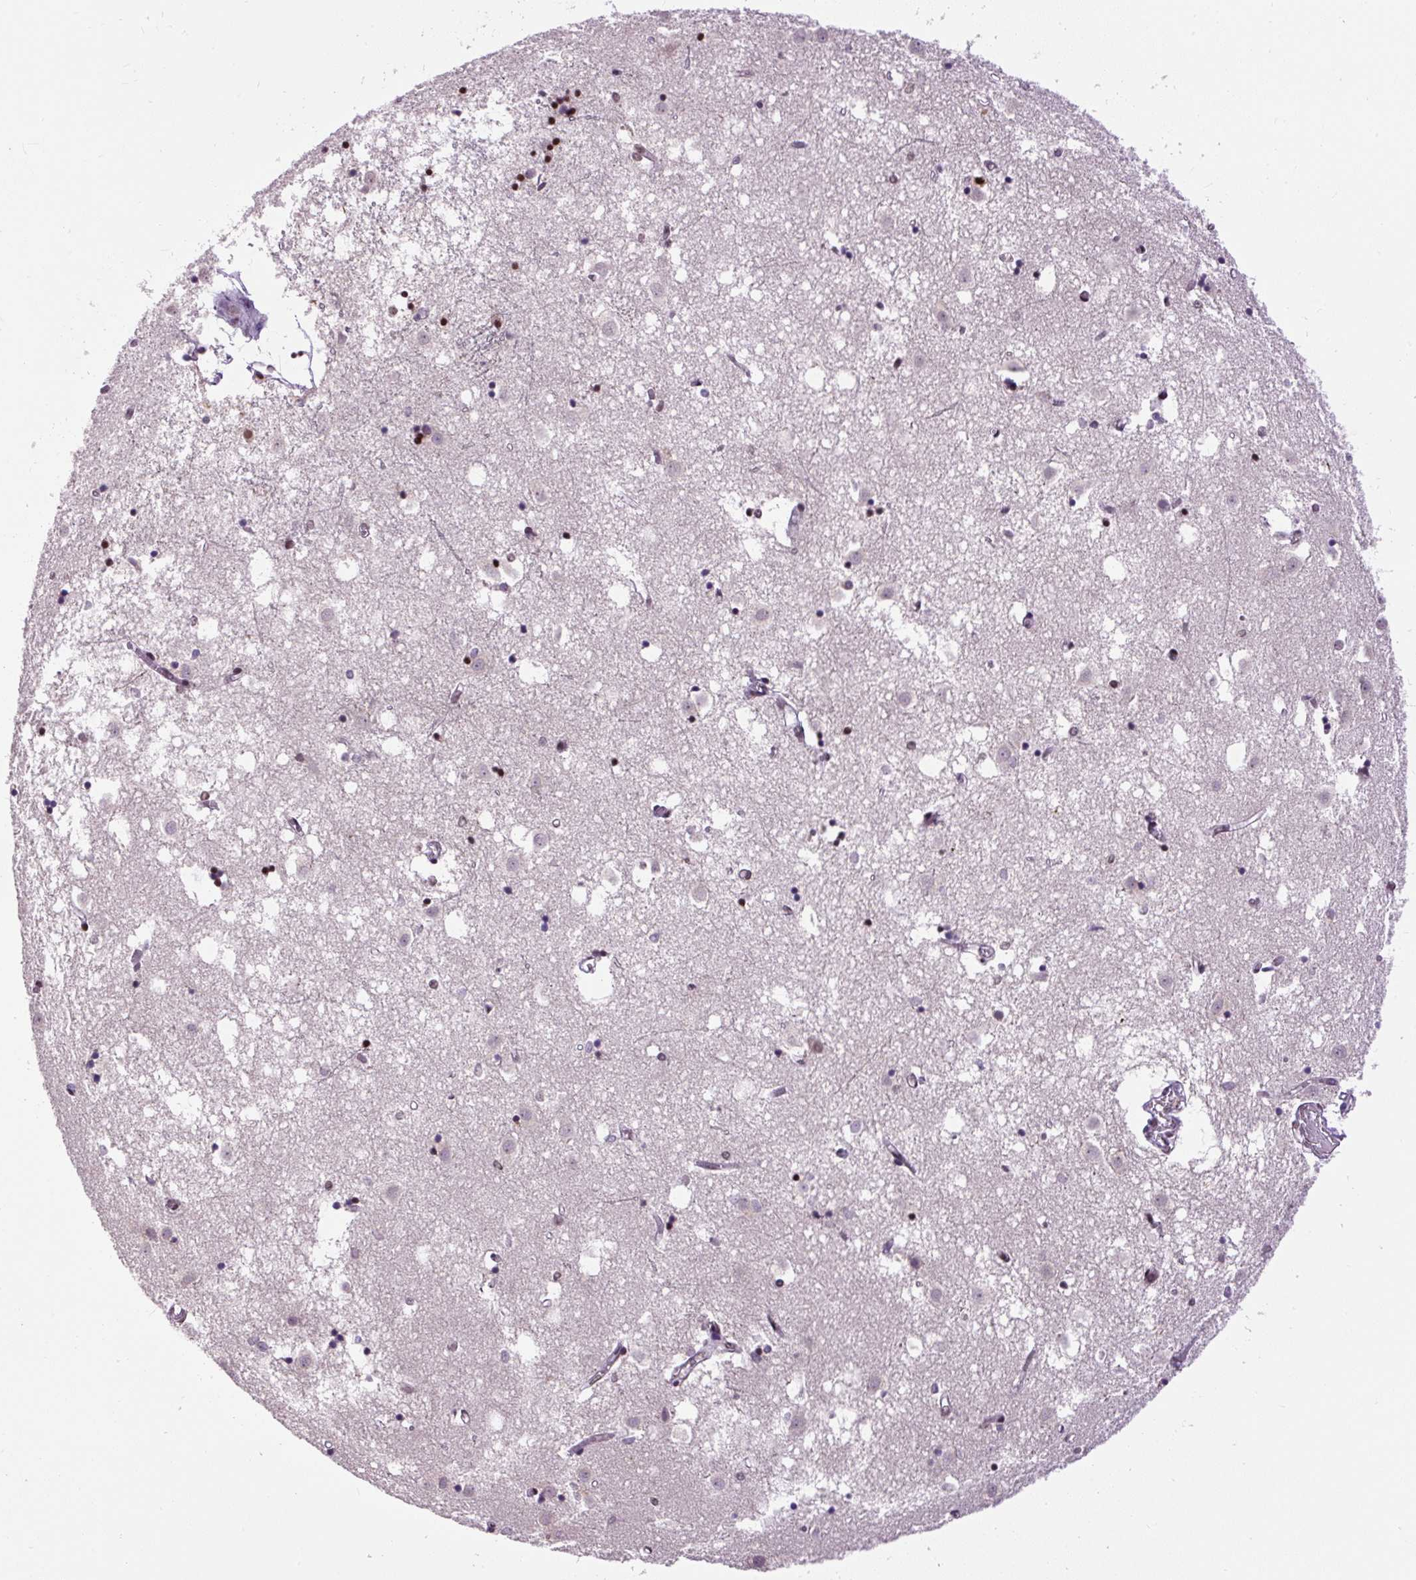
{"staining": {"intensity": "moderate", "quantity": "25%-75%", "location": "nuclear"}, "tissue": "caudate", "cell_type": "Glial cells", "image_type": "normal", "snomed": [{"axis": "morphology", "description": "Normal tissue, NOS"}, {"axis": "topography", "description": "Lateral ventricle wall"}], "caption": "Protein positivity by immunohistochemistry (IHC) exhibits moderate nuclear expression in about 25%-75% of glial cells in unremarkable caudate. The protein is shown in brown color, while the nuclei are stained blue.", "gene": "ZNF672", "patient": {"sex": "male", "age": 70}}